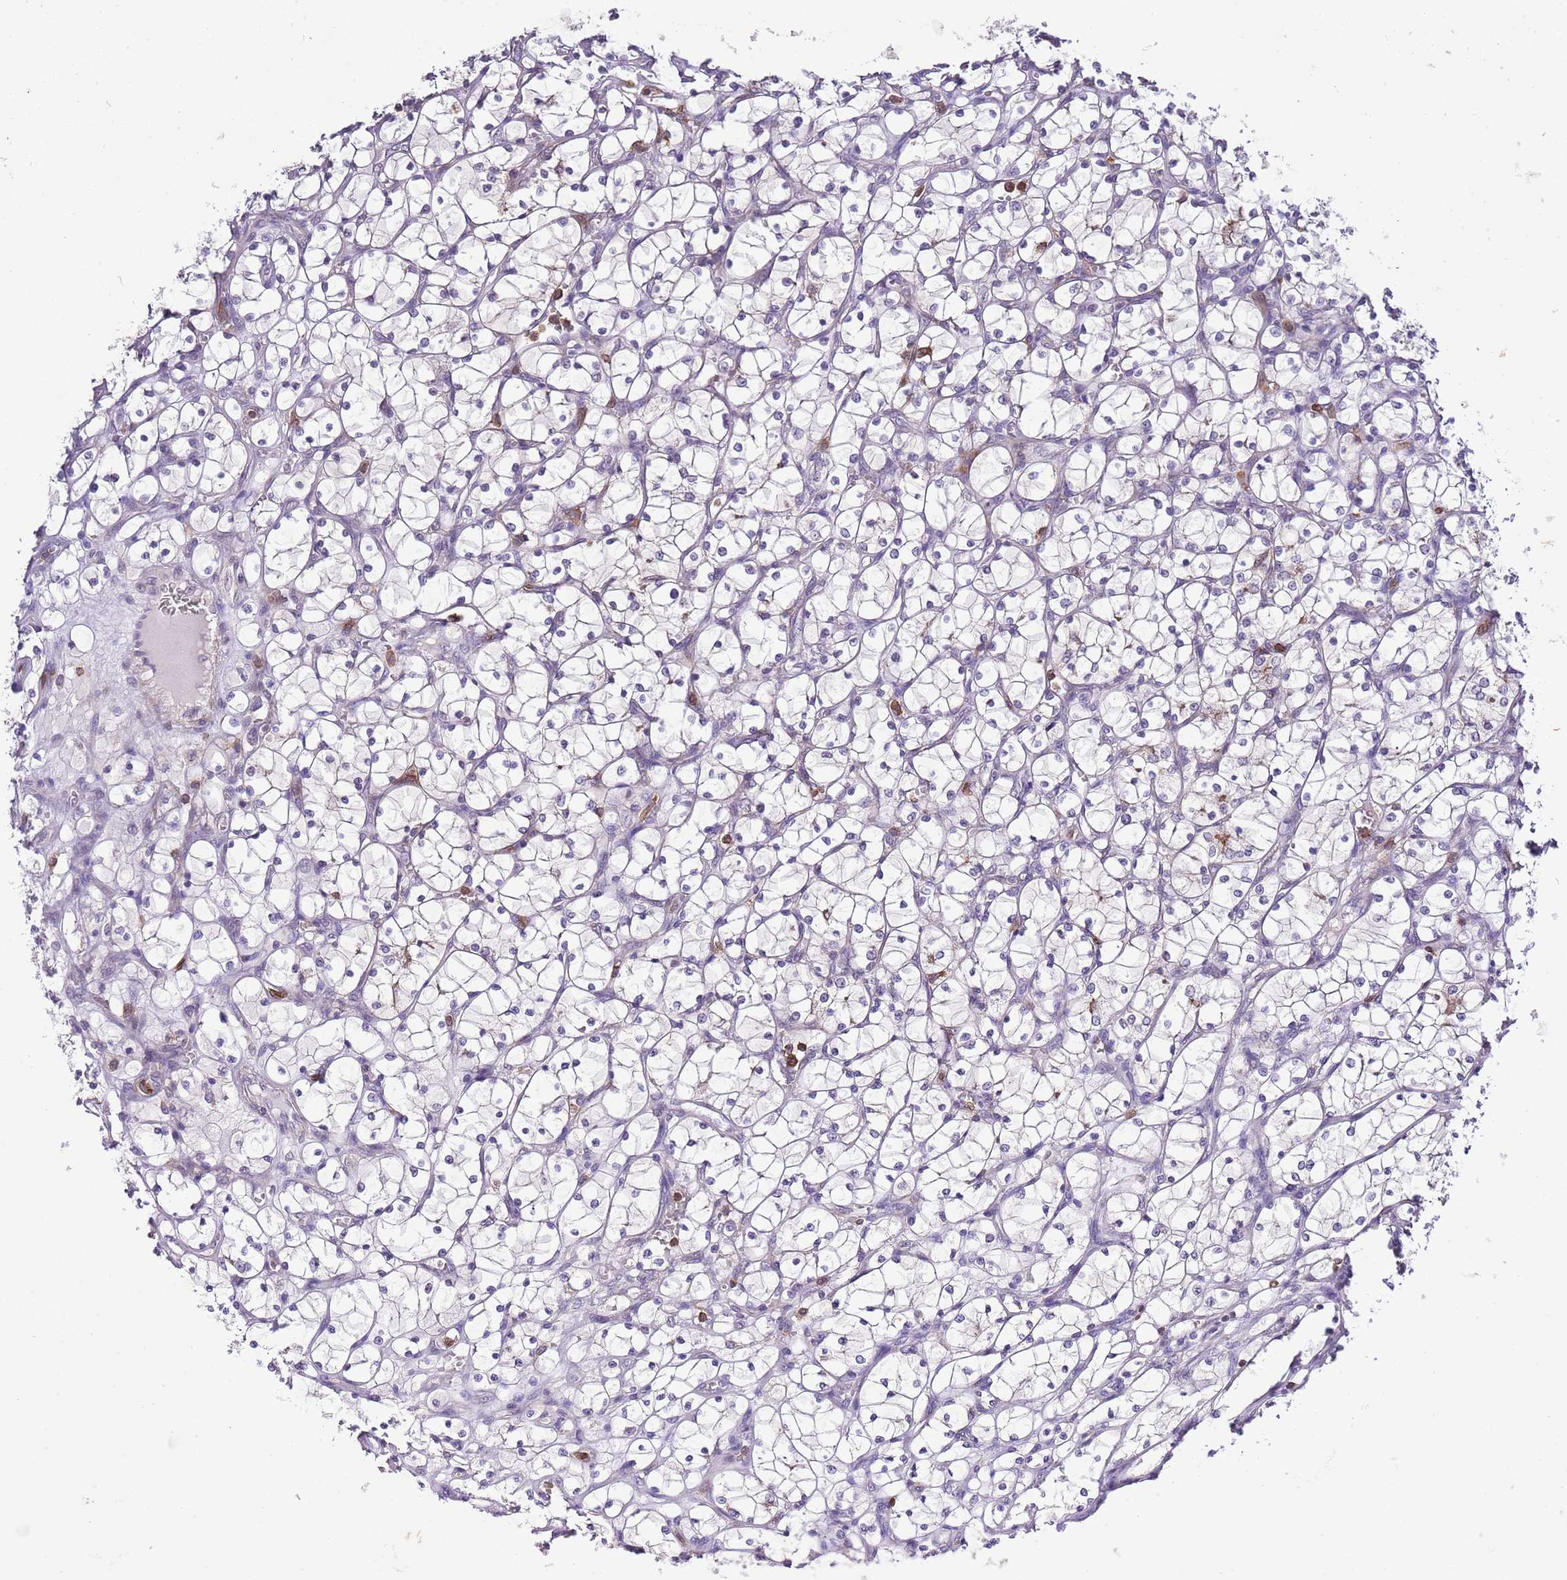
{"staining": {"intensity": "negative", "quantity": "none", "location": "none"}, "tissue": "renal cancer", "cell_type": "Tumor cells", "image_type": "cancer", "snomed": [{"axis": "morphology", "description": "Adenocarcinoma, NOS"}, {"axis": "topography", "description": "Kidney"}], "caption": "A photomicrograph of human adenocarcinoma (renal) is negative for staining in tumor cells.", "gene": "EFHD1", "patient": {"sex": "female", "age": 69}}